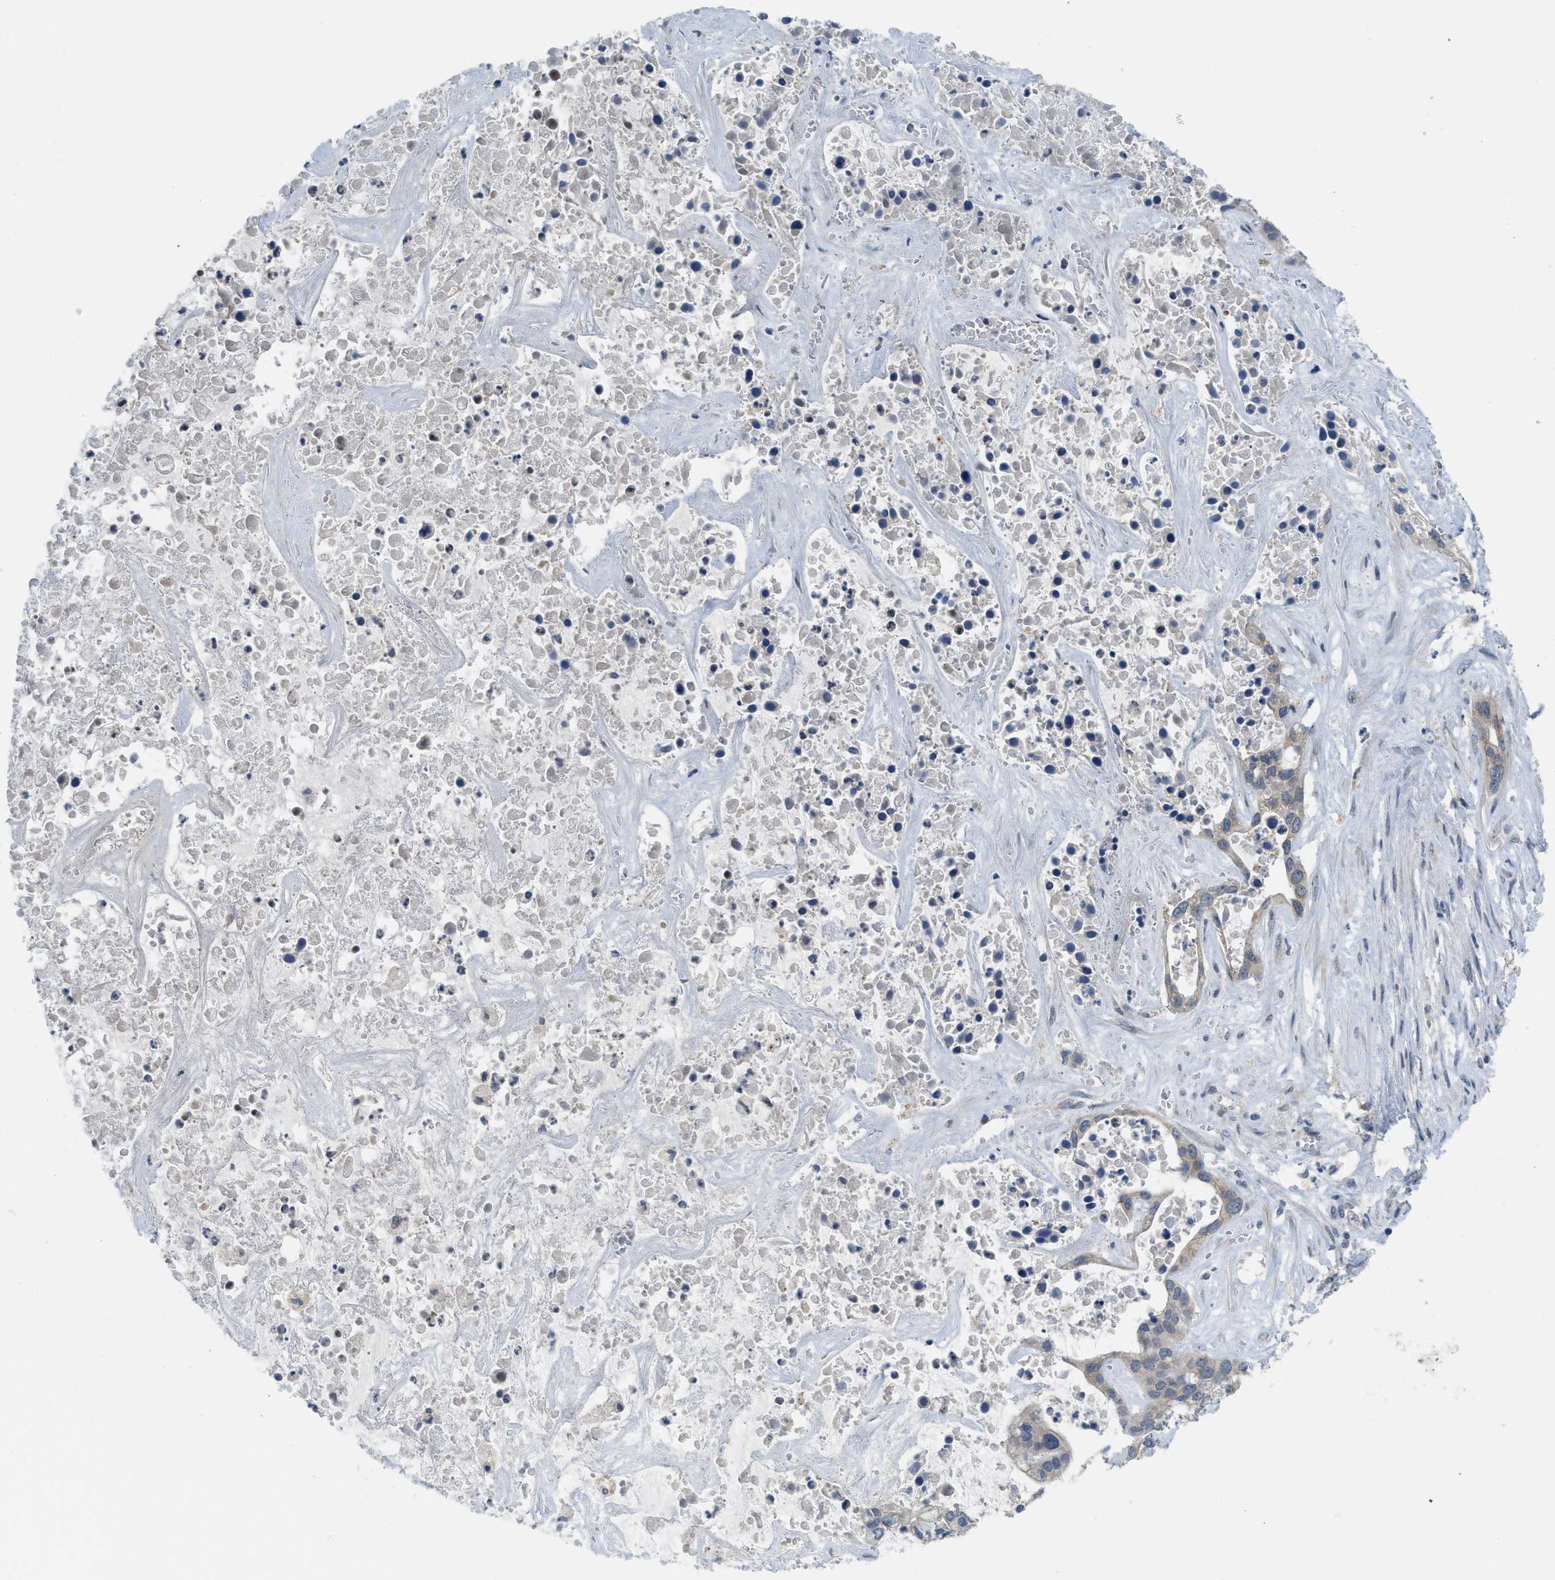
{"staining": {"intensity": "negative", "quantity": "none", "location": "none"}, "tissue": "liver cancer", "cell_type": "Tumor cells", "image_type": "cancer", "snomed": [{"axis": "morphology", "description": "Cholangiocarcinoma"}, {"axis": "topography", "description": "Liver"}], "caption": "The immunohistochemistry image has no significant positivity in tumor cells of liver cholangiocarcinoma tissue.", "gene": "TNFAIP1", "patient": {"sex": "female", "age": 65}}